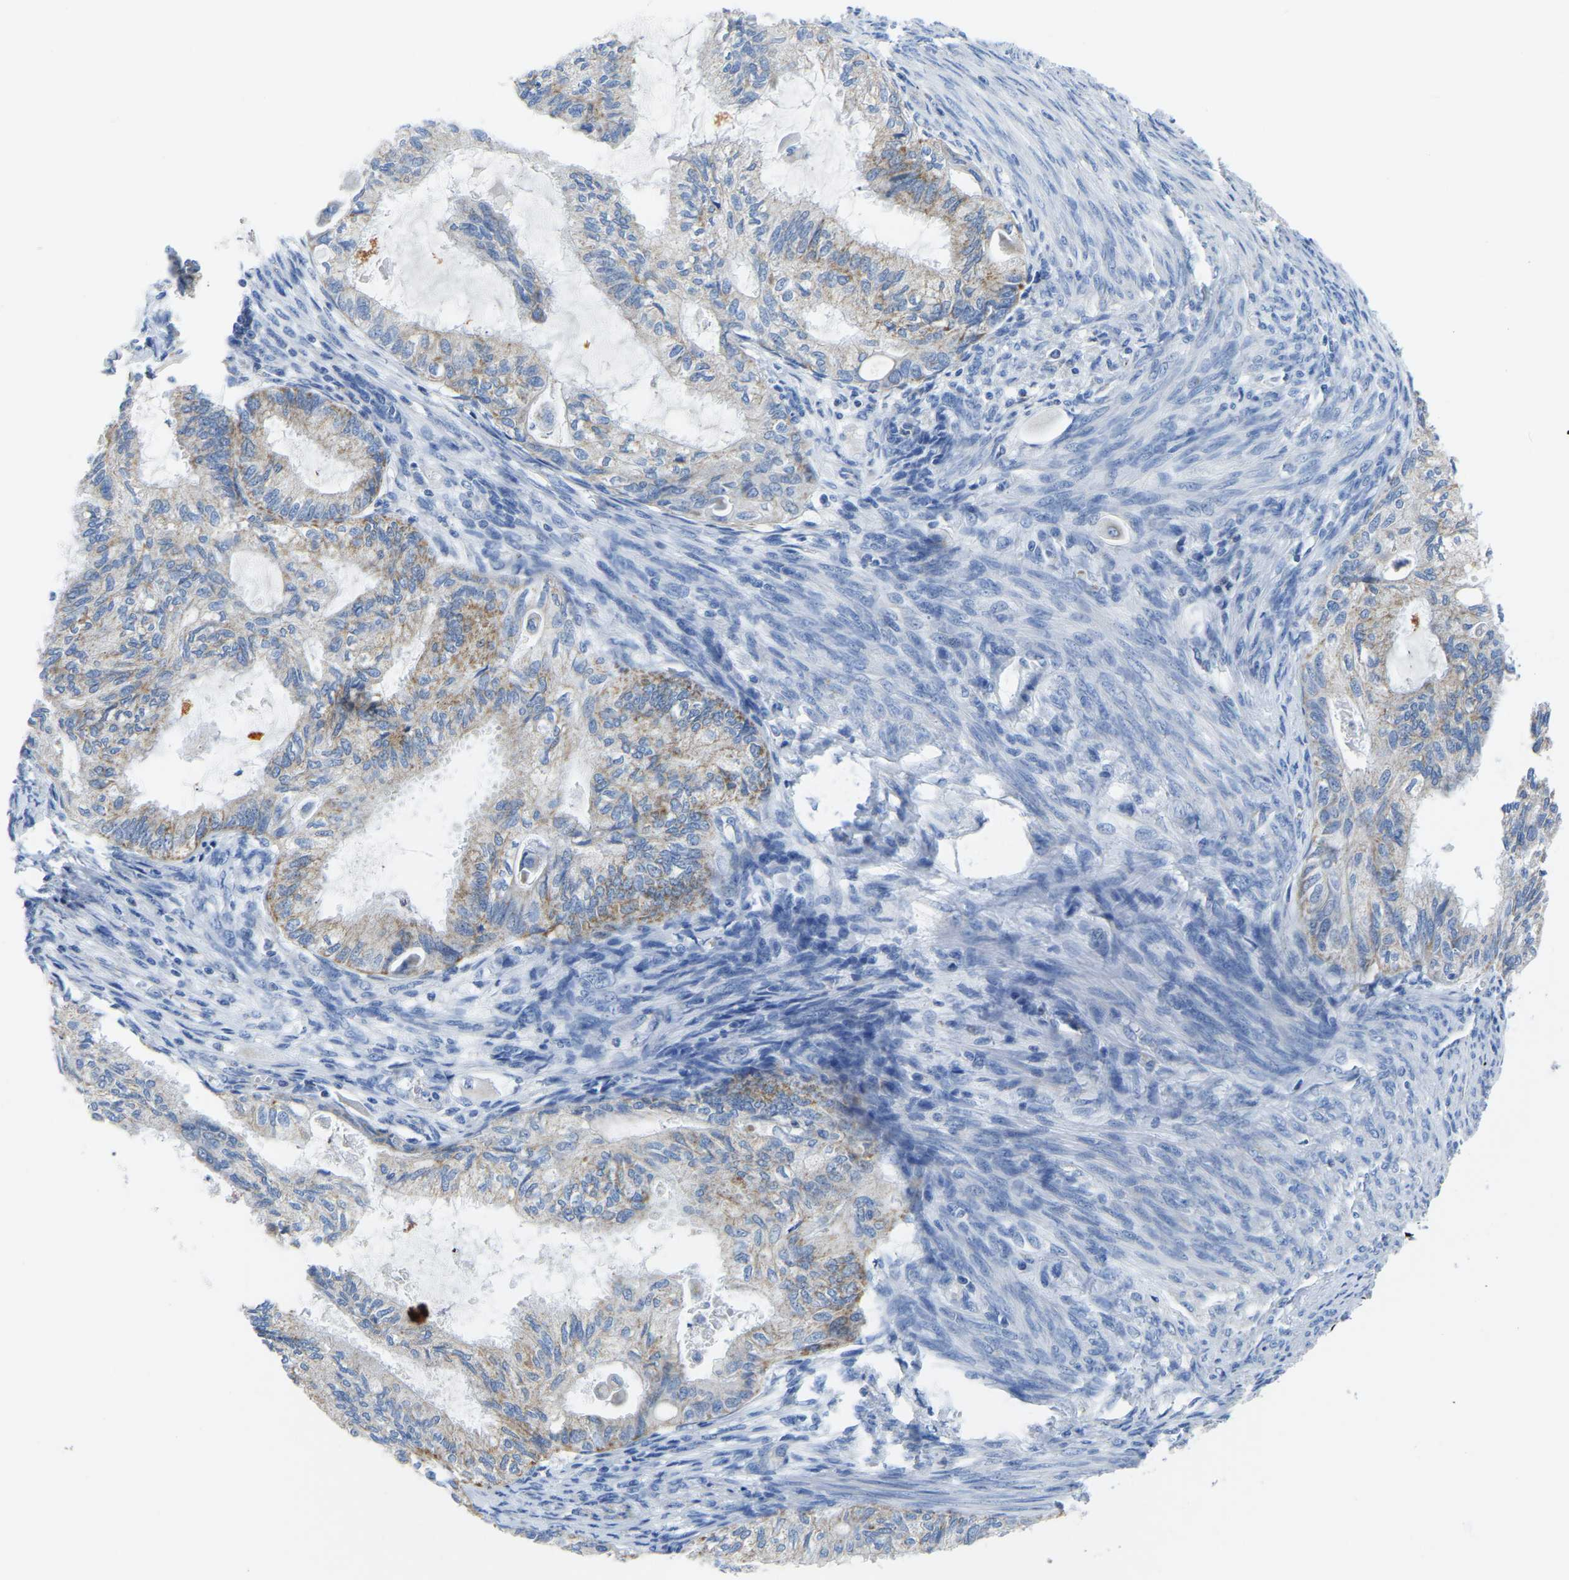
{"staining": {"intensity": "weak", "quantity": ">75%", "location": "cytoplasmic/membranous"}, "tissue": "cervical cancer", "cell_type": "Tumor cells", "image_type": "cancer", "snomed": [{"axis": "morphology", "description": "Normal tissue, NOS"}, {"axis": "morphology", "description": "Adenocarcinoma, NOS"}, {"axis": "topography", "description": "Cervix"}, {"axis": "topography", "description": "Endometrium"}], "caption": "Immunohistochemical staining of cervical adenocarcinoma displays low levels of weak cytoplasmic/membranous protein positivity in about >75% of tumor cells.", "gene": "ETFA", "patient": {"sex": "female", "age": 86}}